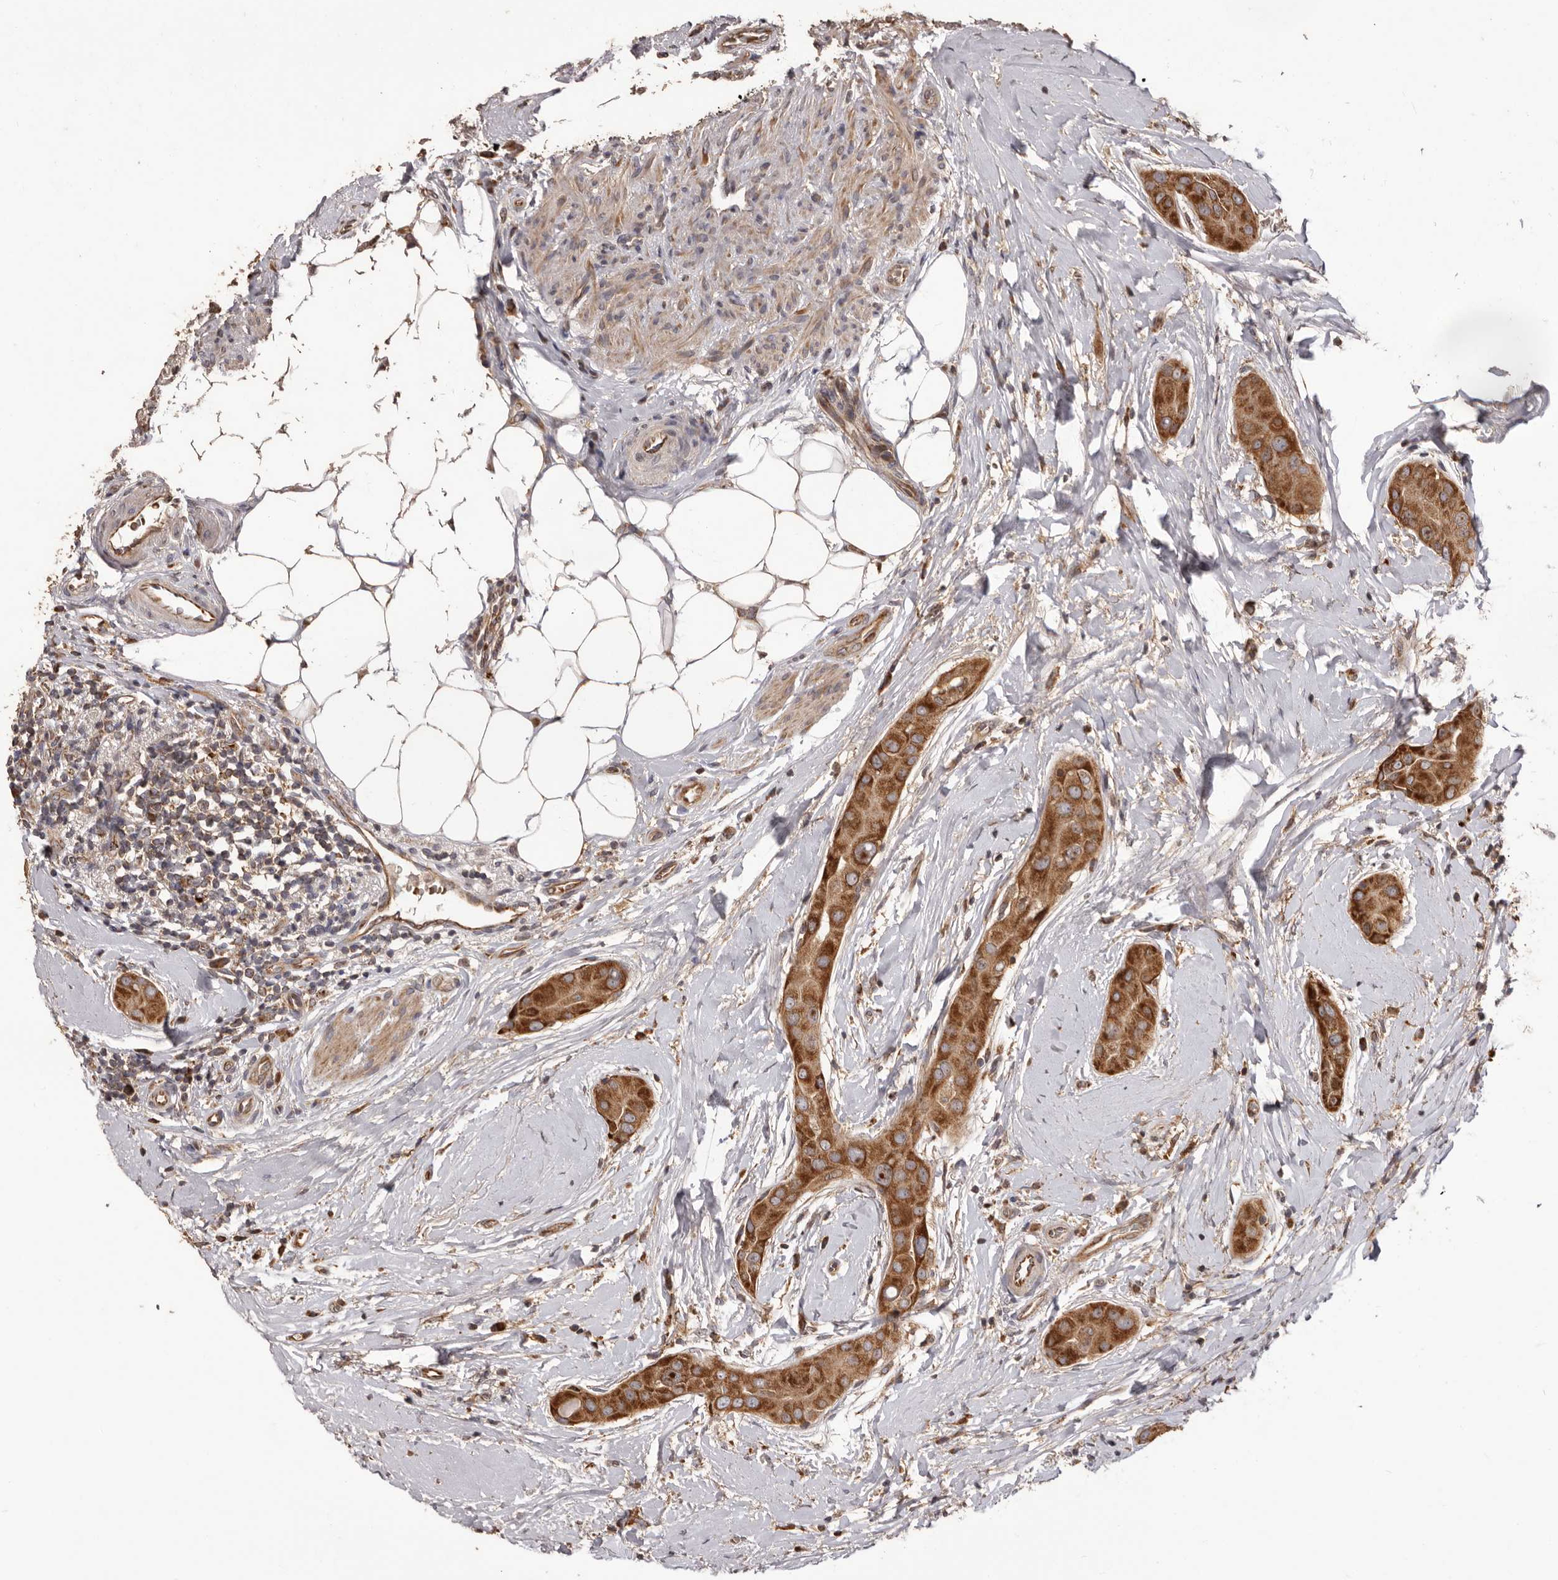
{"staining": {"intensity": "strong", "quantity": ">75%", "location": "cytoplasmic/membranous"}, "tissue": "thyroid cancer", "cell_type": "Tumor cells", "image_type": "cancer", "snomed": [{"axis": "morphology", "description": "Papillary adenocarcinoma, NOS"}, {"axis": "topography", "description": "Thyroid gland"}], "caption": "Immunohistochemical staining of thyroid cancer (papillary adenocarcinoma) shows high levels of strong cytoplasmic/membranous staining in approximately >75% of tumor cells.", "gene": "QRSL1", "patient": {"sex": "male", "age": 33}}